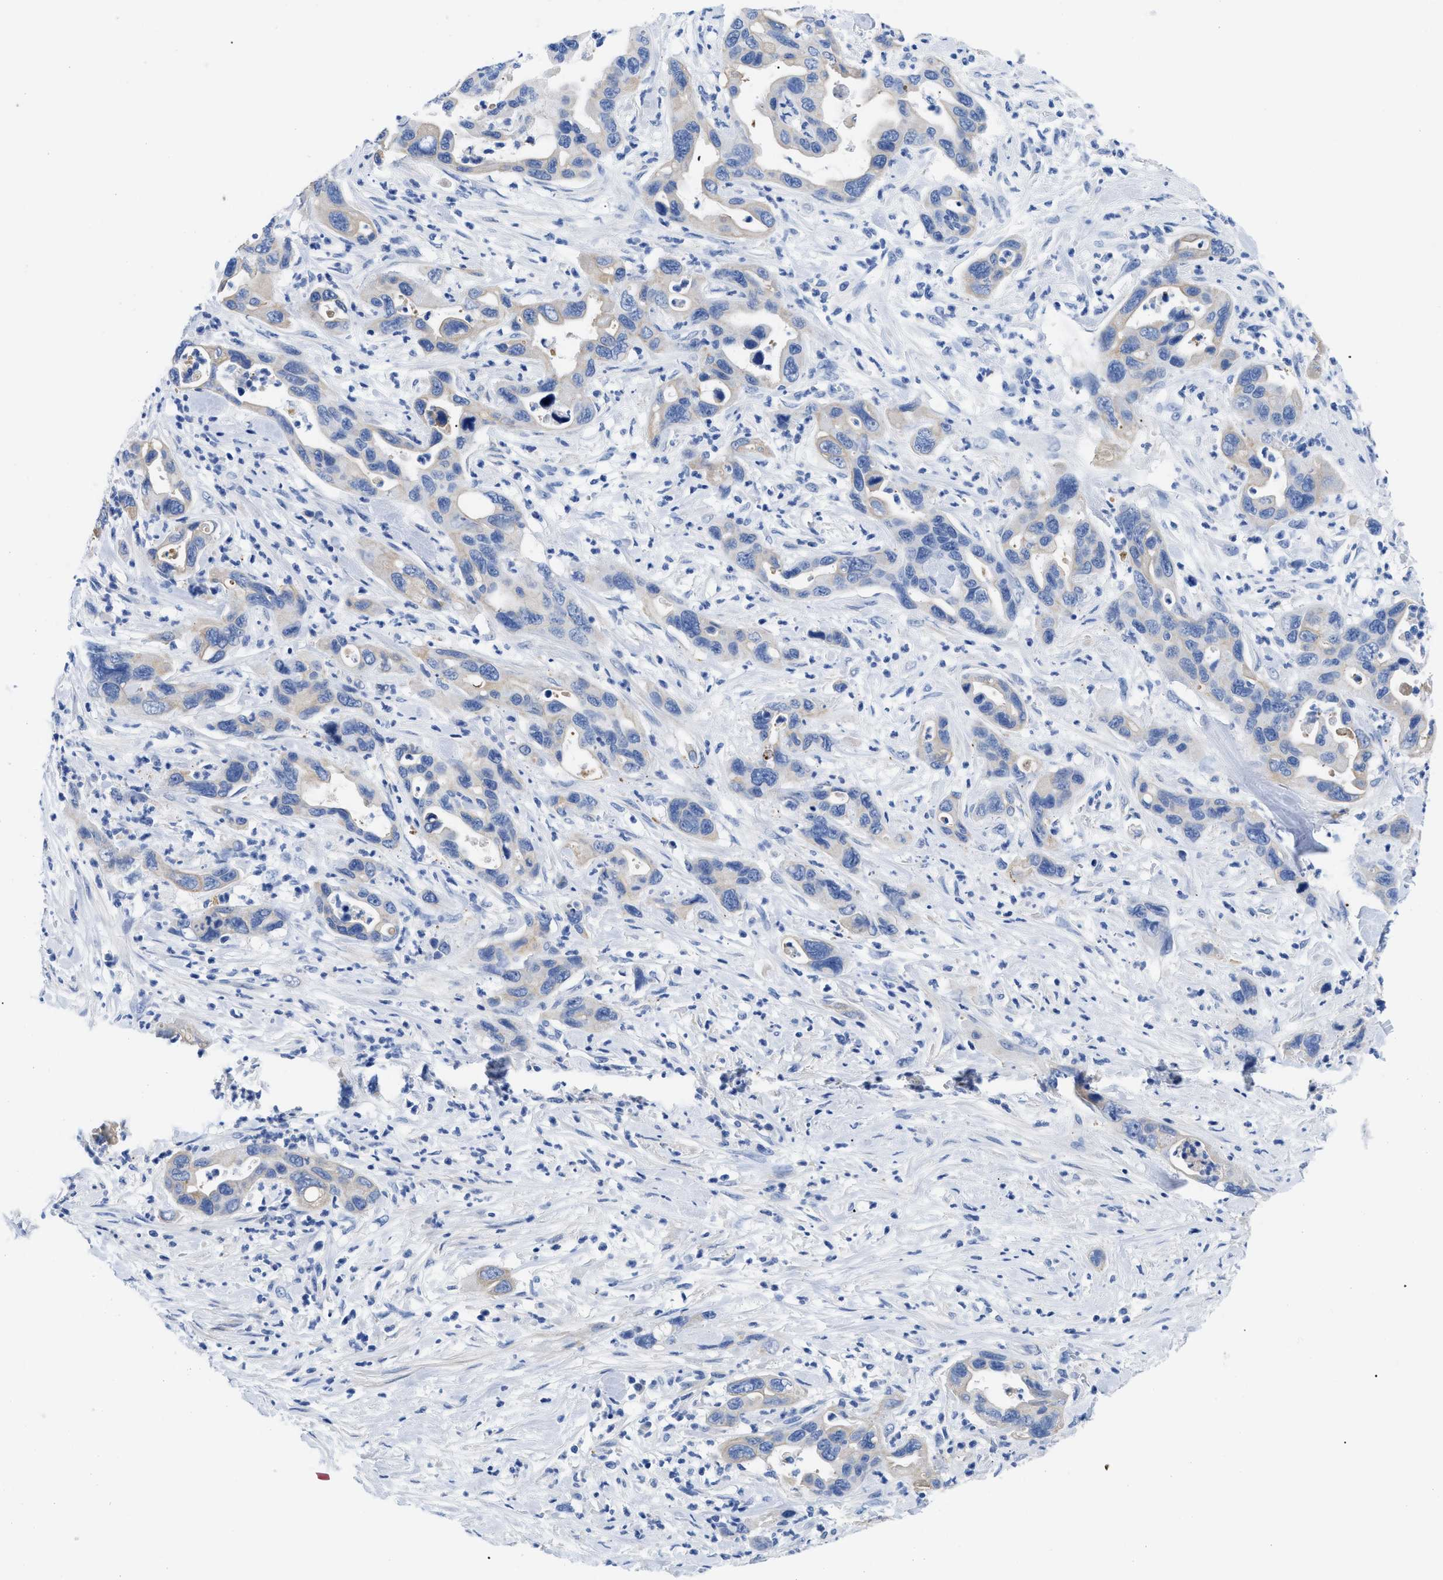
{"staining": {"intensity": "weak", "quantity": "<25%", "location": "cytoplasmic/membranous"}, "tissue": "pancreatic cancer", "cell_type": "Tumor cells", "image_type": "cancer", "snomed": [{"axis": "morphology", "description": "Adenocarcinoma, NOS"}, {"axis": "topography", "description": "Pancreas"}], "caption": "Adenocarcinoma (pancreatic) was stained to show a protein in brown. There is no significant positivity in tumor cells.", "gene": "TMEM68", "patient": {"sex": "female", "age": 70}}